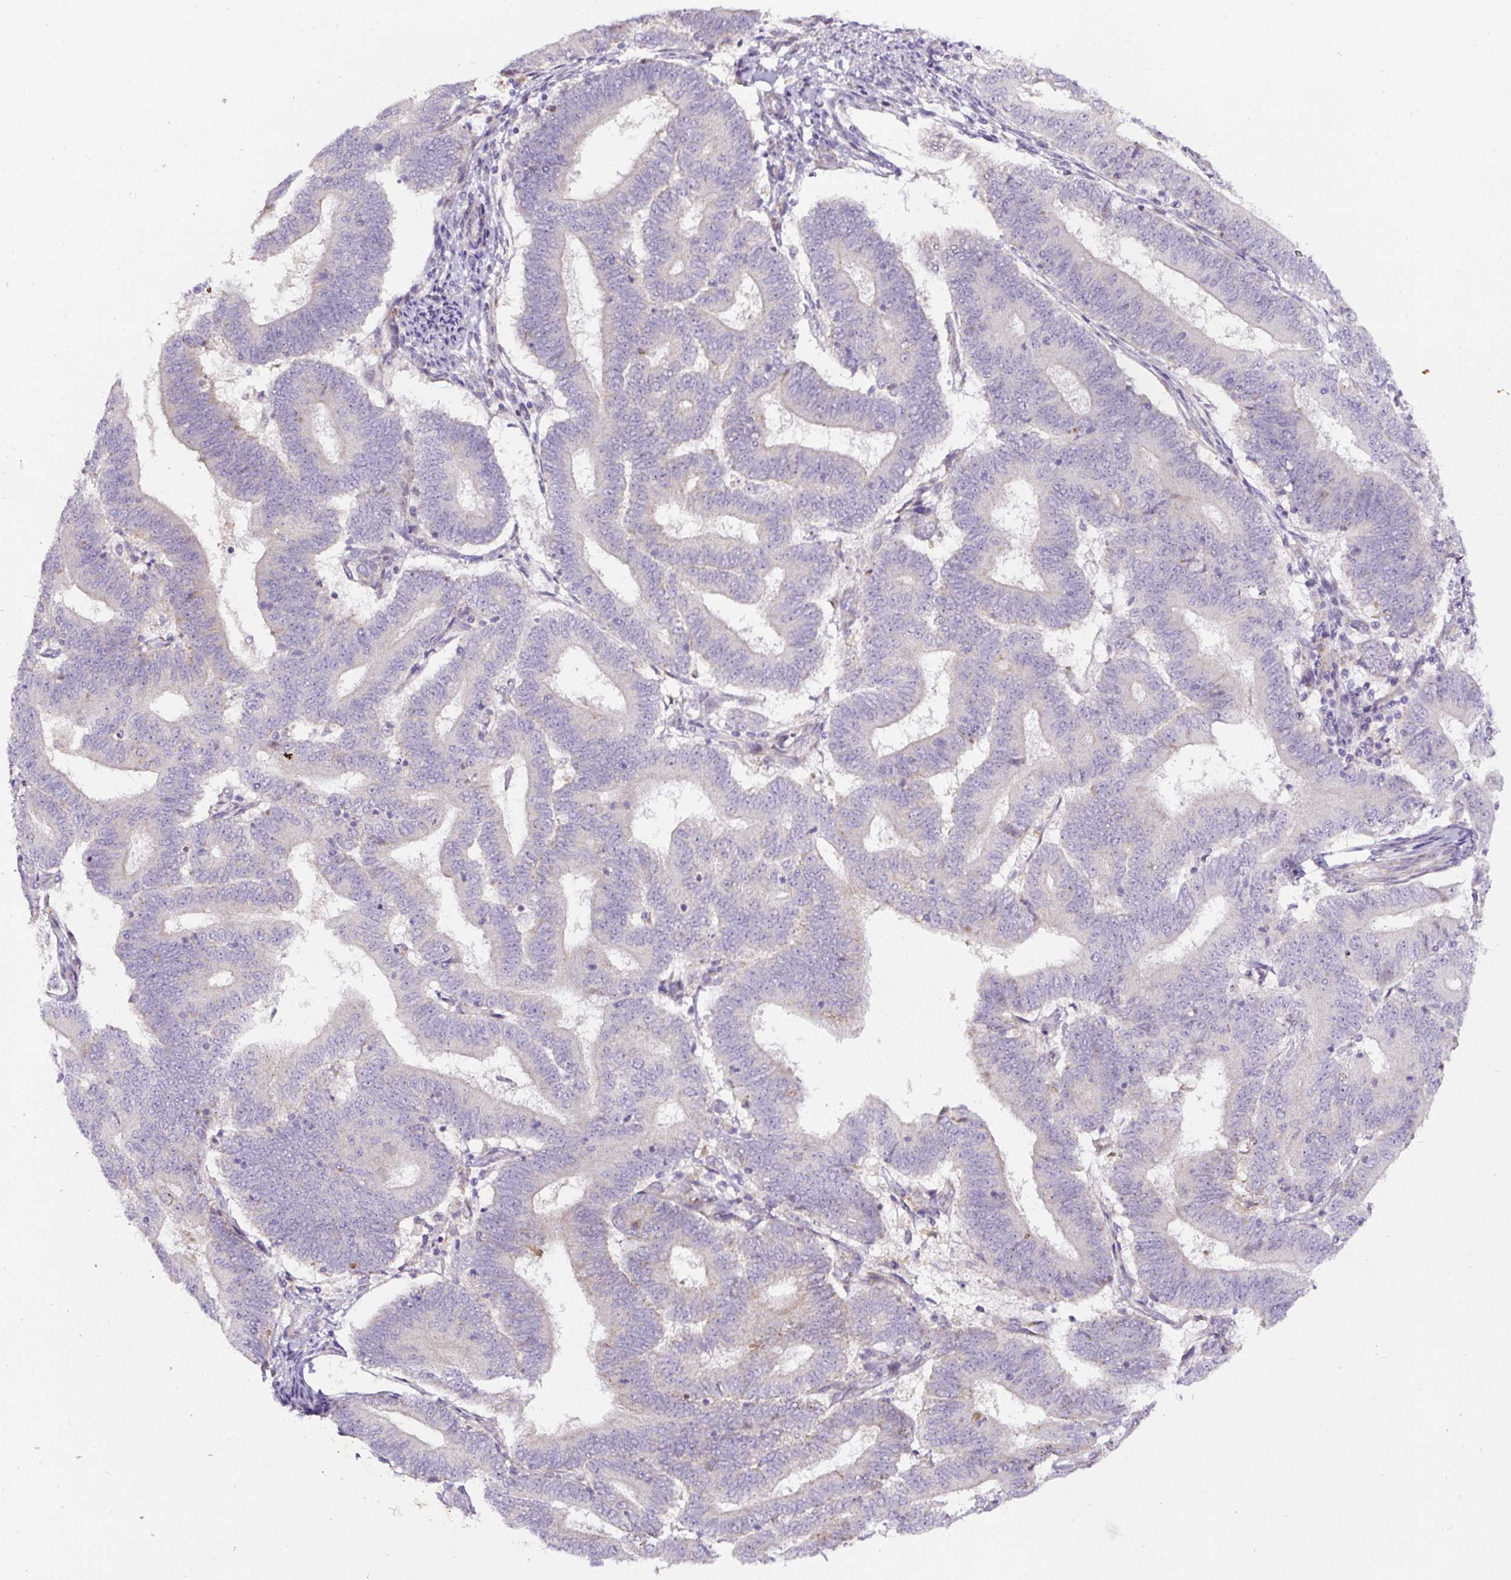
{"staining": {"intensity": "negative", "quantity": "none", "location": "none"}, "tissue": "endometrial cancer", "cell_type": "Tumor cells", "image_type": "cancer", "snomed": [{"axis": "morphology", "description": "Adenocarcinoma, NOS"}, {"axis": "topography", "description": "Endometrium"}], "caption": "Image shows no significant protein expression in tumor cells of endometrial adenocarcinoma.", "gene": "HPS4", "patient": {"sex": "female", "age": 70}}